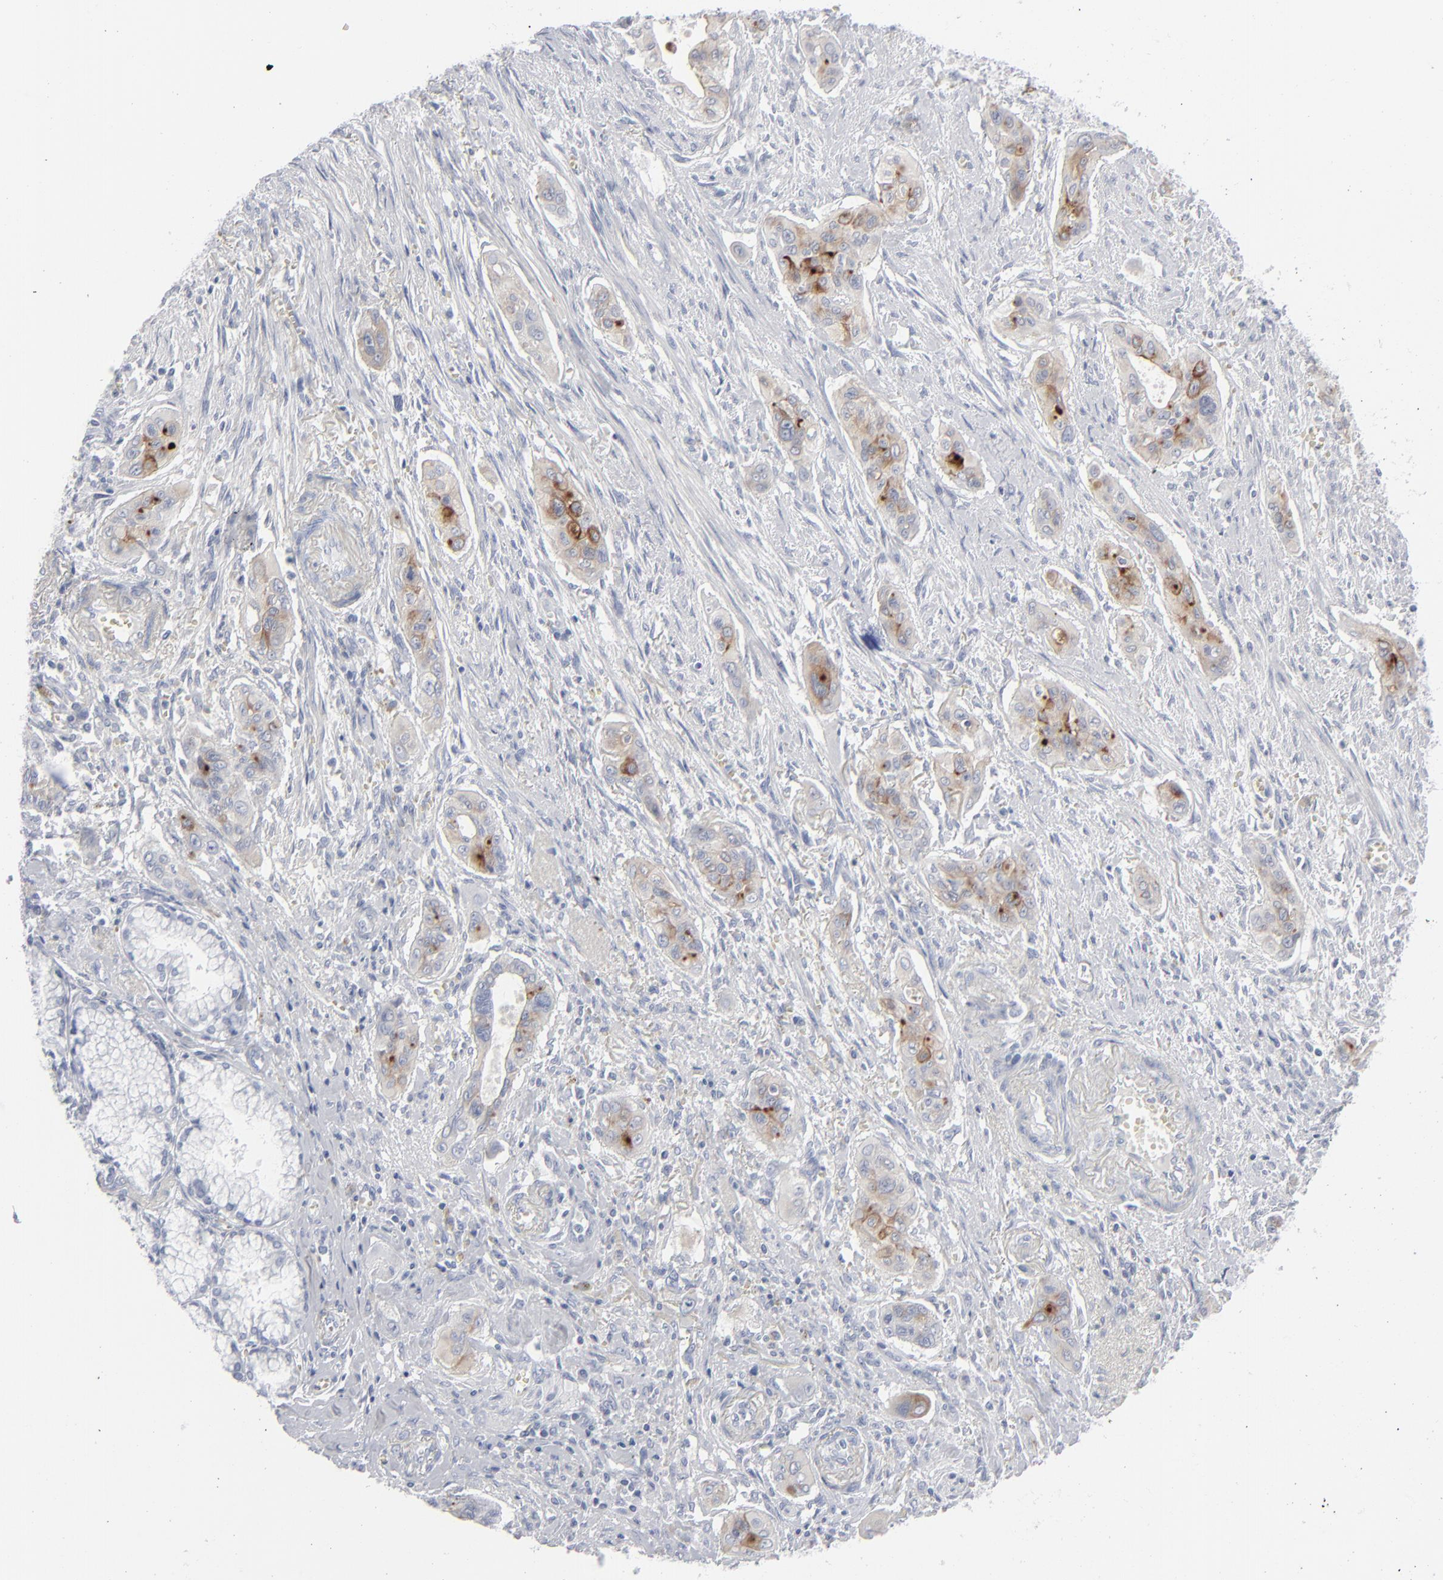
{"staining": {"intensity": "strong", "quantity": "25%-75%", "location": "cytoplasmic/membranous"}, "tissue": "pancreatic cancer", "cell_type": "Tumor cells", "image_type": "cancer", "snomed": [{"axis": "morphology", "description": "Adenocarcinoma, NOS"}, {"axis": "topography", "description": "Pancreas"}], "caption": "Pancreatic cancer (adenocarcinoma) stained with a protein marker reveals strong staining in tumor cells.", "gene": "MSLN", "patient": {"sex": "male", "age": 77}}